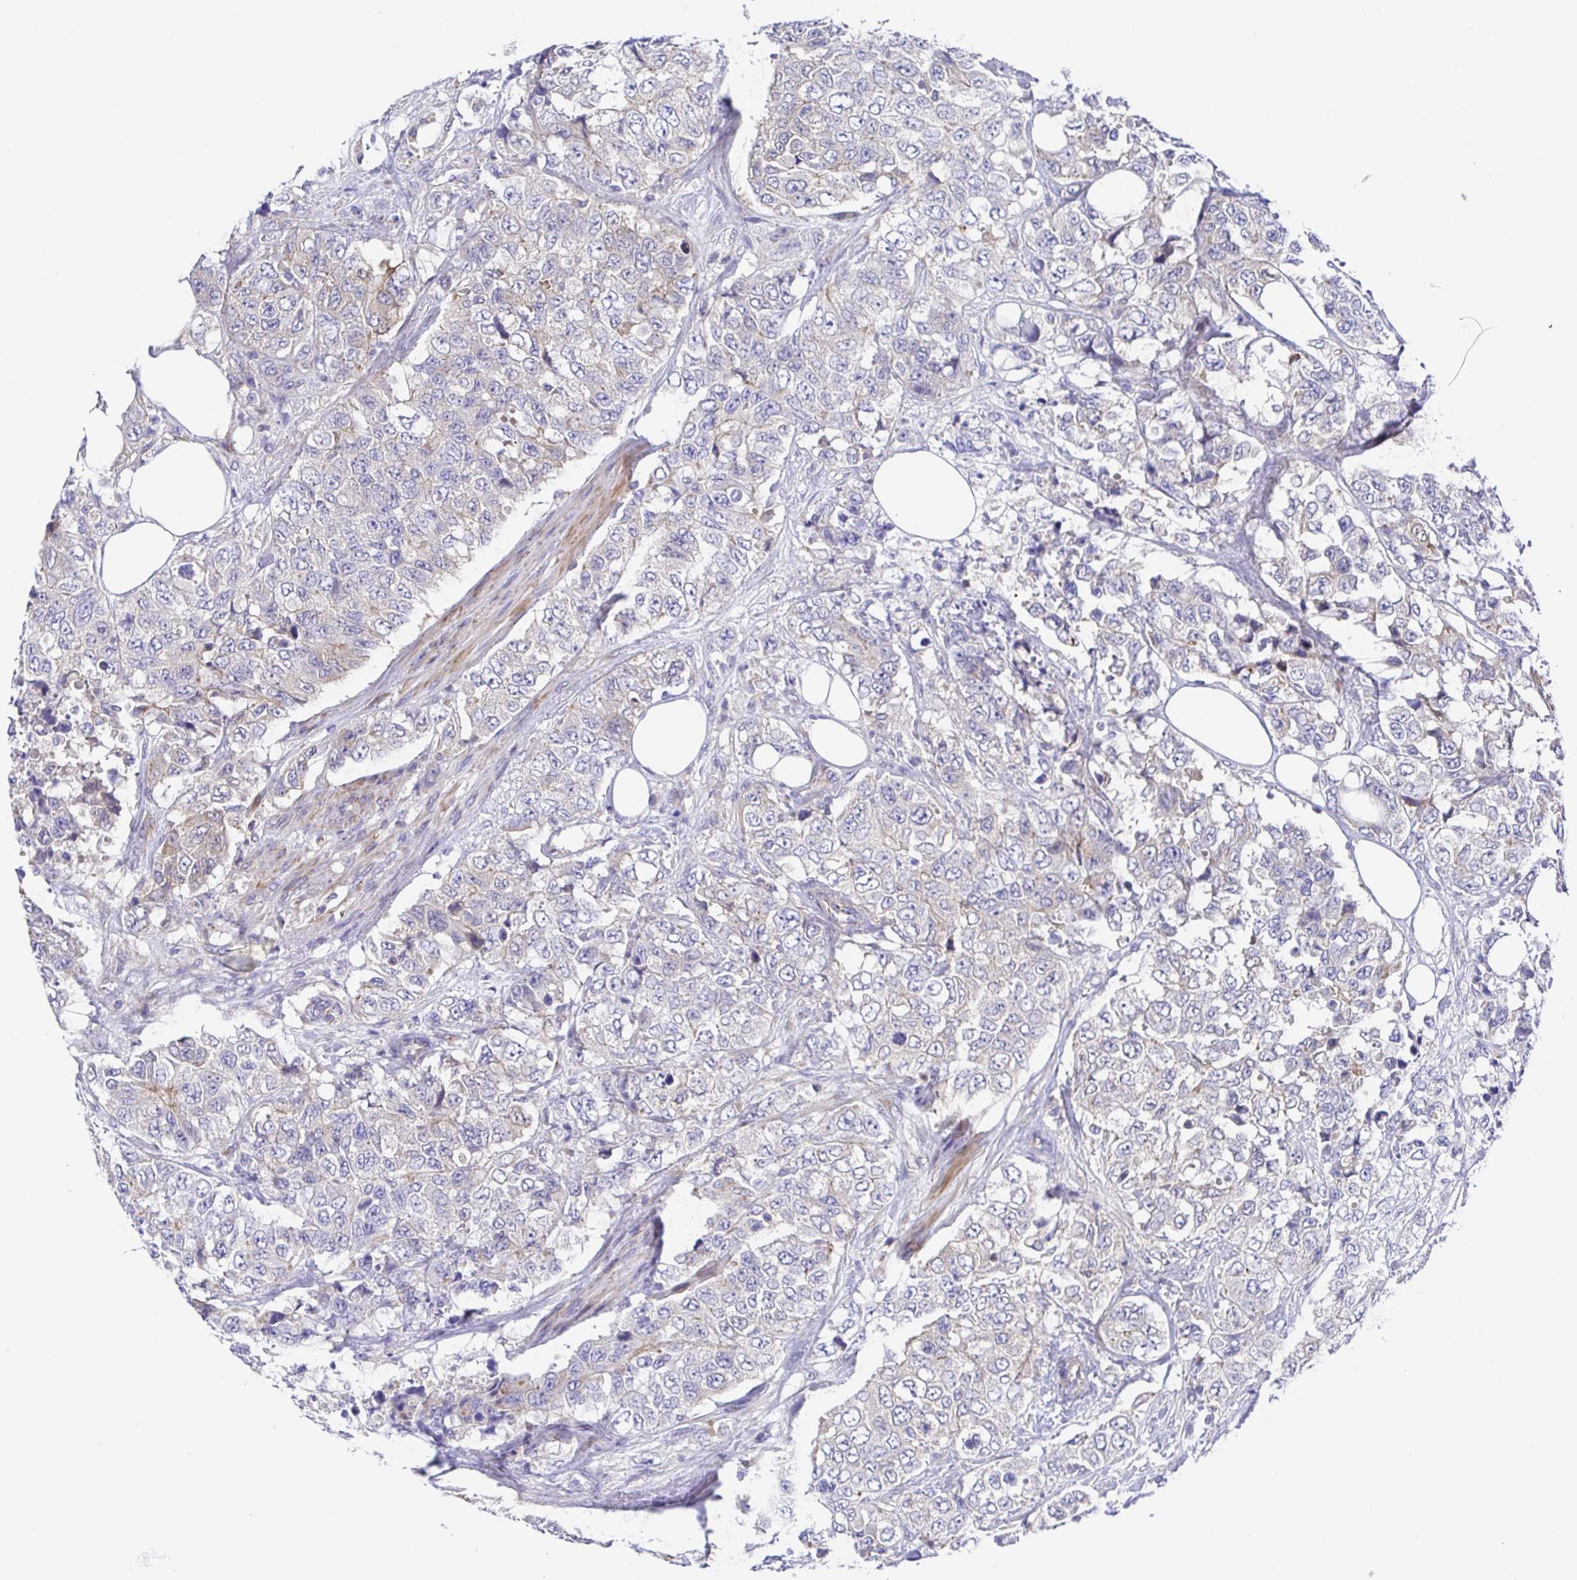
{"staining": {"intensity": "weak", "quantity": "25%-75%", "location": "cytoplasmic/membranous"}, "tissue": "urothelial cancer", "cell_type": "Tumor cells", "image_type": "cancer", "snomed": [{"axis": "morphology", "description": "Urothelial carcinoma, High grade"}, {"axis": "topography", "description": "Urinary bladder"}], "caption": "Immunohistochemistry (IHC) micrograph of neoplastic tissue: urothelial cancer stained using IHC demonstrates low levels of weak protein expression localized specifically in the cytoplasmic/membranous of tumor cells, appearing as a cytoplasmic/membranous brown color.", "gene": "GOLGA1", "patient": {"sex": "female", "age": 78}}